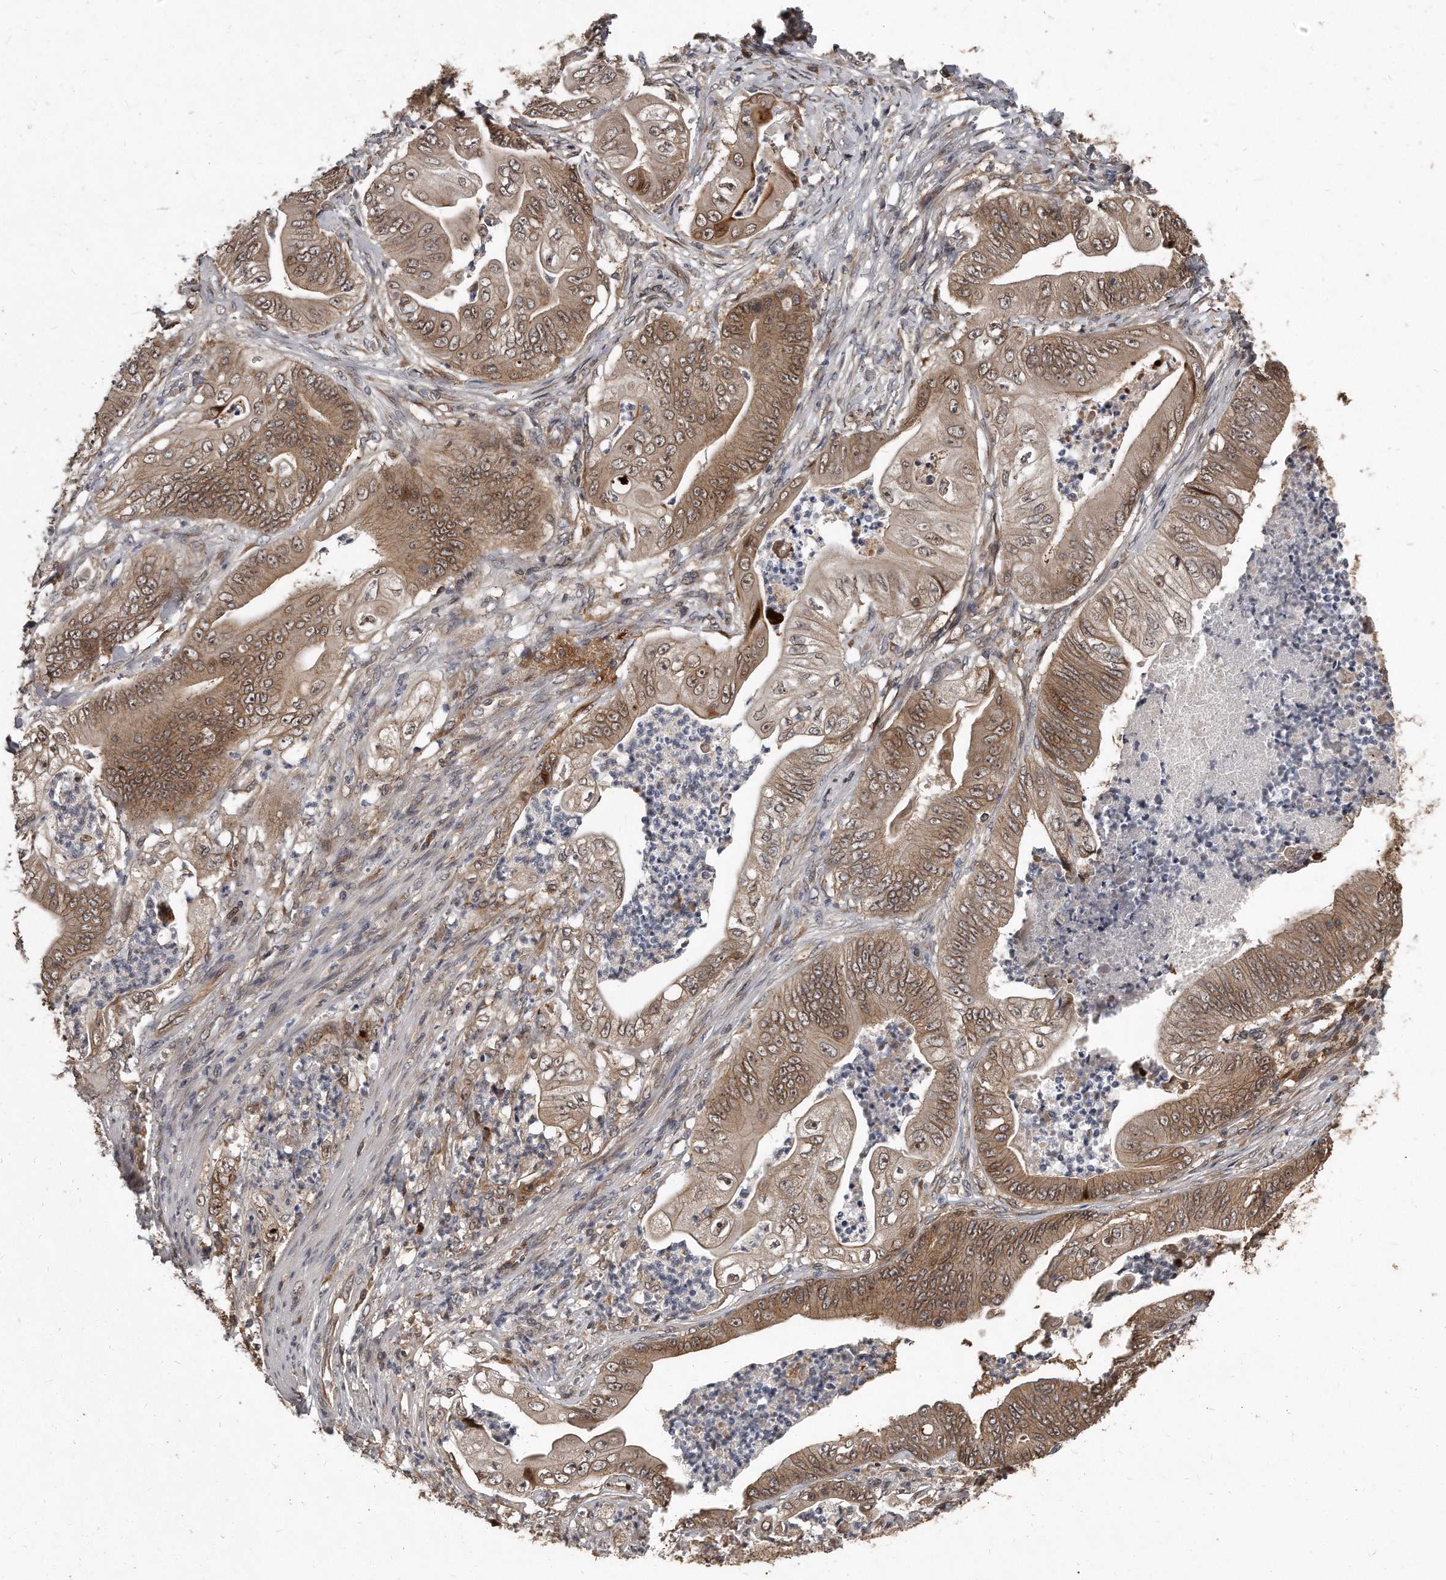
{"staining": {"intensity": "moderate", "quantity": ">75%", "location": "cytoplasmic/membranous,nuclear"}, "tissue": "stomach cancer", "cell_type": "Tumor cells", "image_type": "cancer", "snomed": [{"axis": "morphology", "description": "Adenocarcinoma, NOS"}, {"axis": "topography", "description": "Stomach"}], "caption": "This photomicrograph demonstrates immunohistochemistry staining of stomach adenocarcinoma, with medium moderate cytoplasmic/membranous and nuclear staining in approximately >75% of tumor cells.", "gene": "GCH1", "patient": {"sex": "male", "age": 62}}